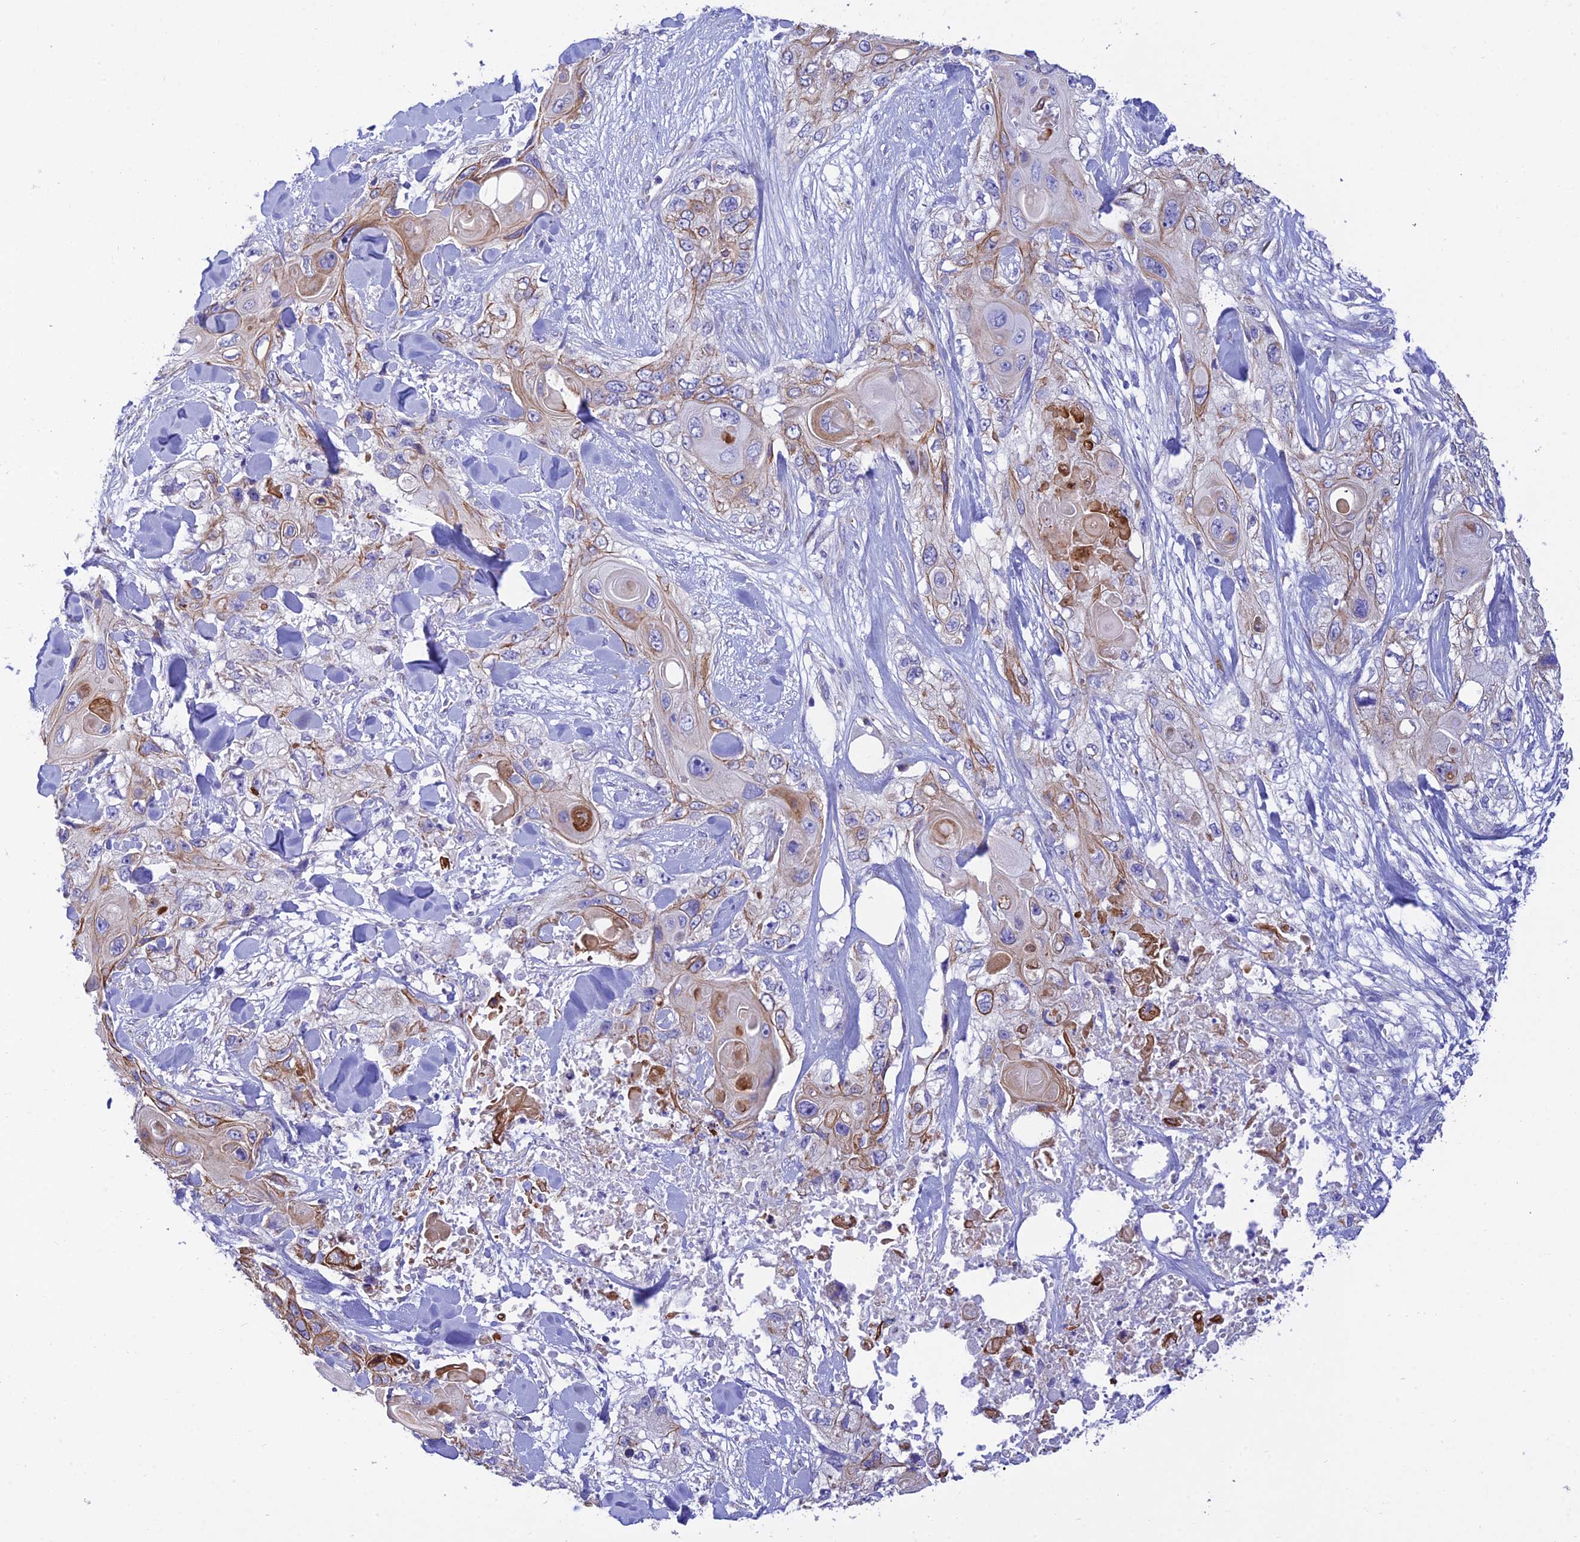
{"staining": {"intensity": "moderate", "quantity": "25%-75%", "location": "cytoplasmic/membranous"}, "tissue": "skin cancer", "cell_type": "Tumor cells", "image_type": "cancer", "snomed": [{"axis": "morphology", "description": "Normal tissue, NOS"}, {"axis": "morphology", "description": "Squamous cell carcinoma, NOS"}, {"axis": "topography", "description": "Skin"}], "caption": "The micrograph exhibits immunohistochemical staining of skin squamous cell carcinoma. There is moderate cytoplasmic/membranous positivity is present in about 25%-75% of tumor cells.", "gene": "CCDC157", "patient": {"sex": "male", "age": 72}}